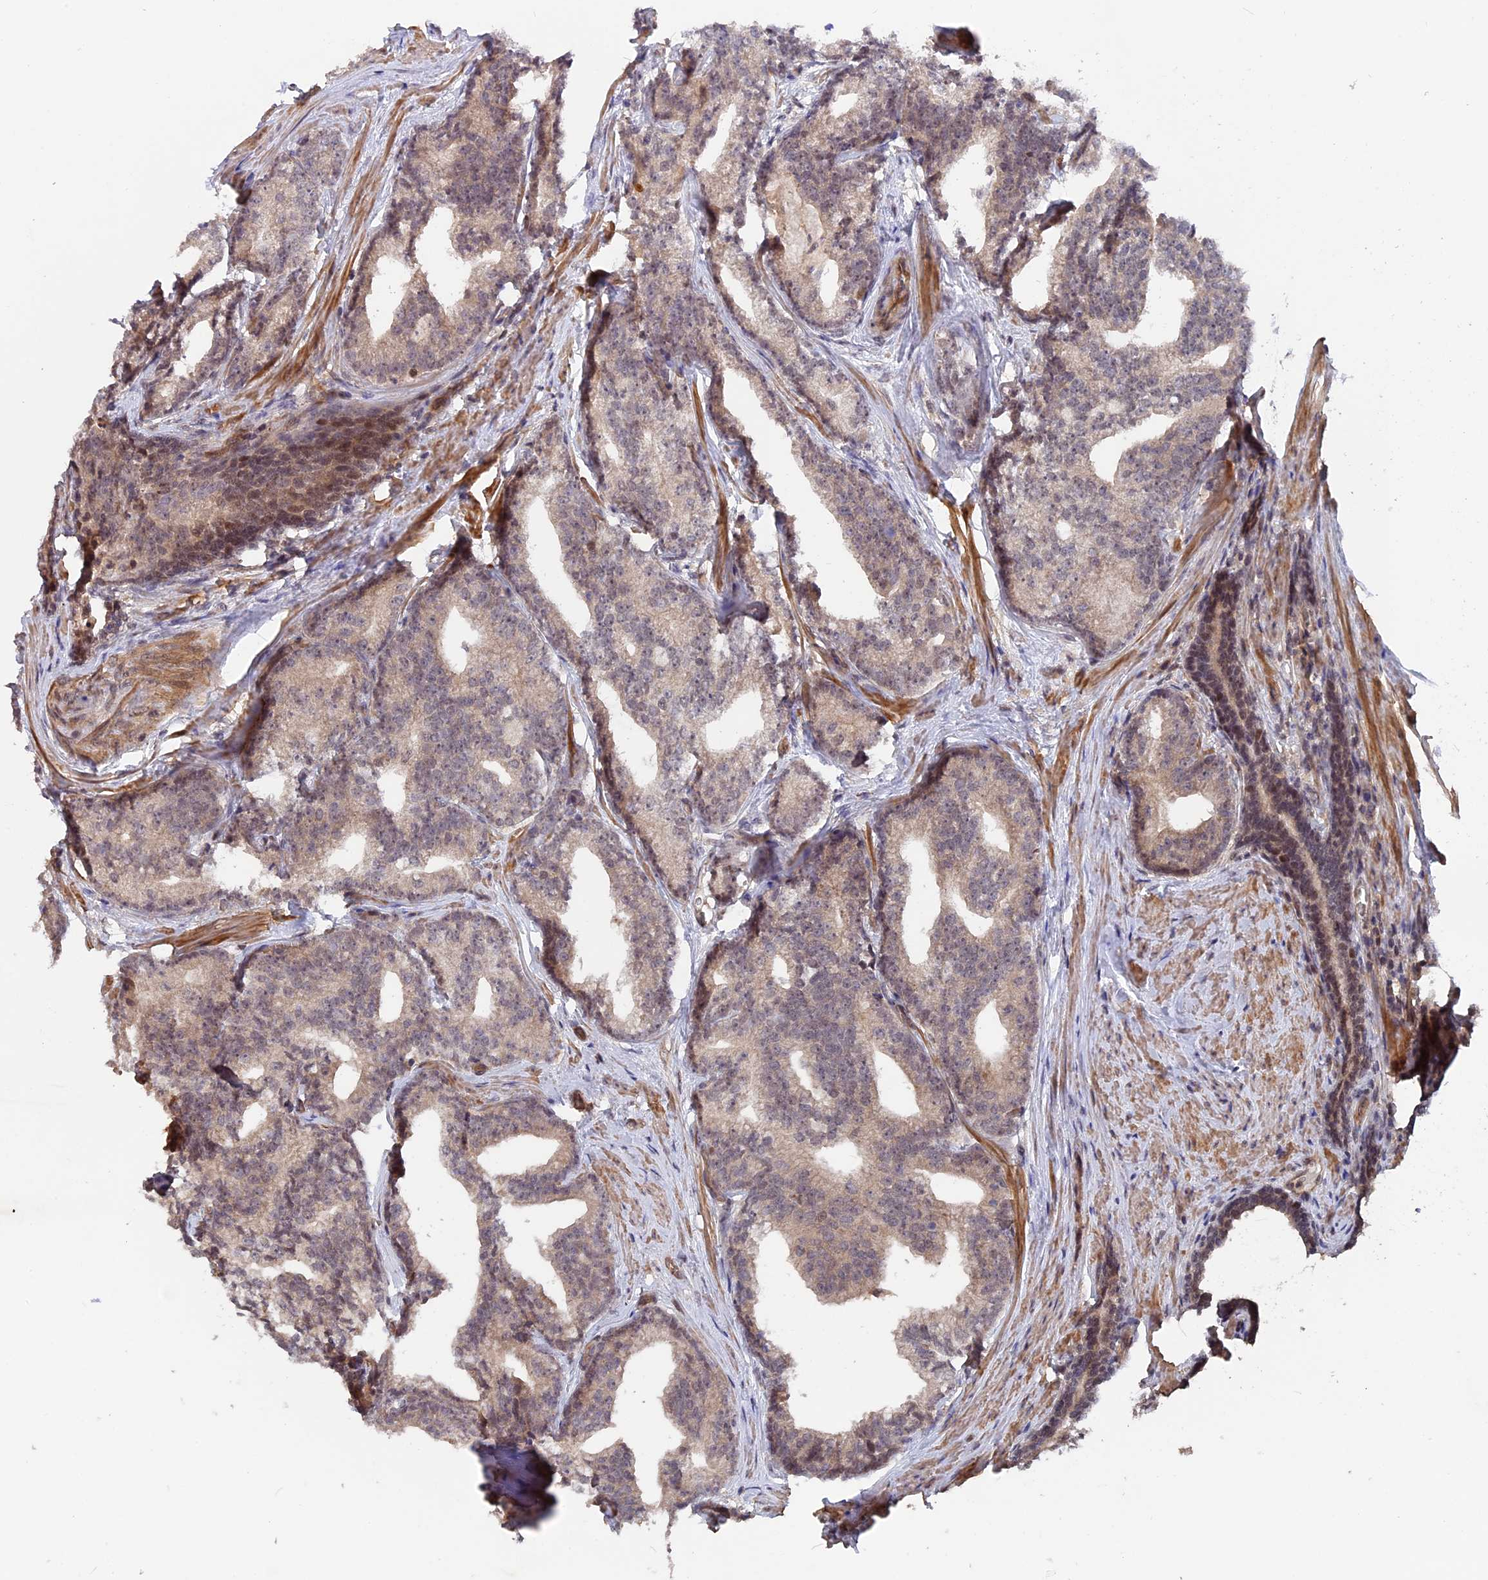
{"staining": {"intensity": "negative", "quantity": "none", "location": "none"}, "tissue": "prostate cancer", "cell_type": "Tumor cells", "image_type": "cancer", "snomed": [{"axis": "morphology", "description": "Adenocarcinoma, Low grade"}, {"axis": "topography", "description": "Prostate"}], "caption": "Prostate cancer (adenocarcinoma (low-grade)) was stained to show a protein in brown. There is no significant expression in tumor cells.", "gene": "ZC3H10", "patient": {"sex": "male", "age": 71}}